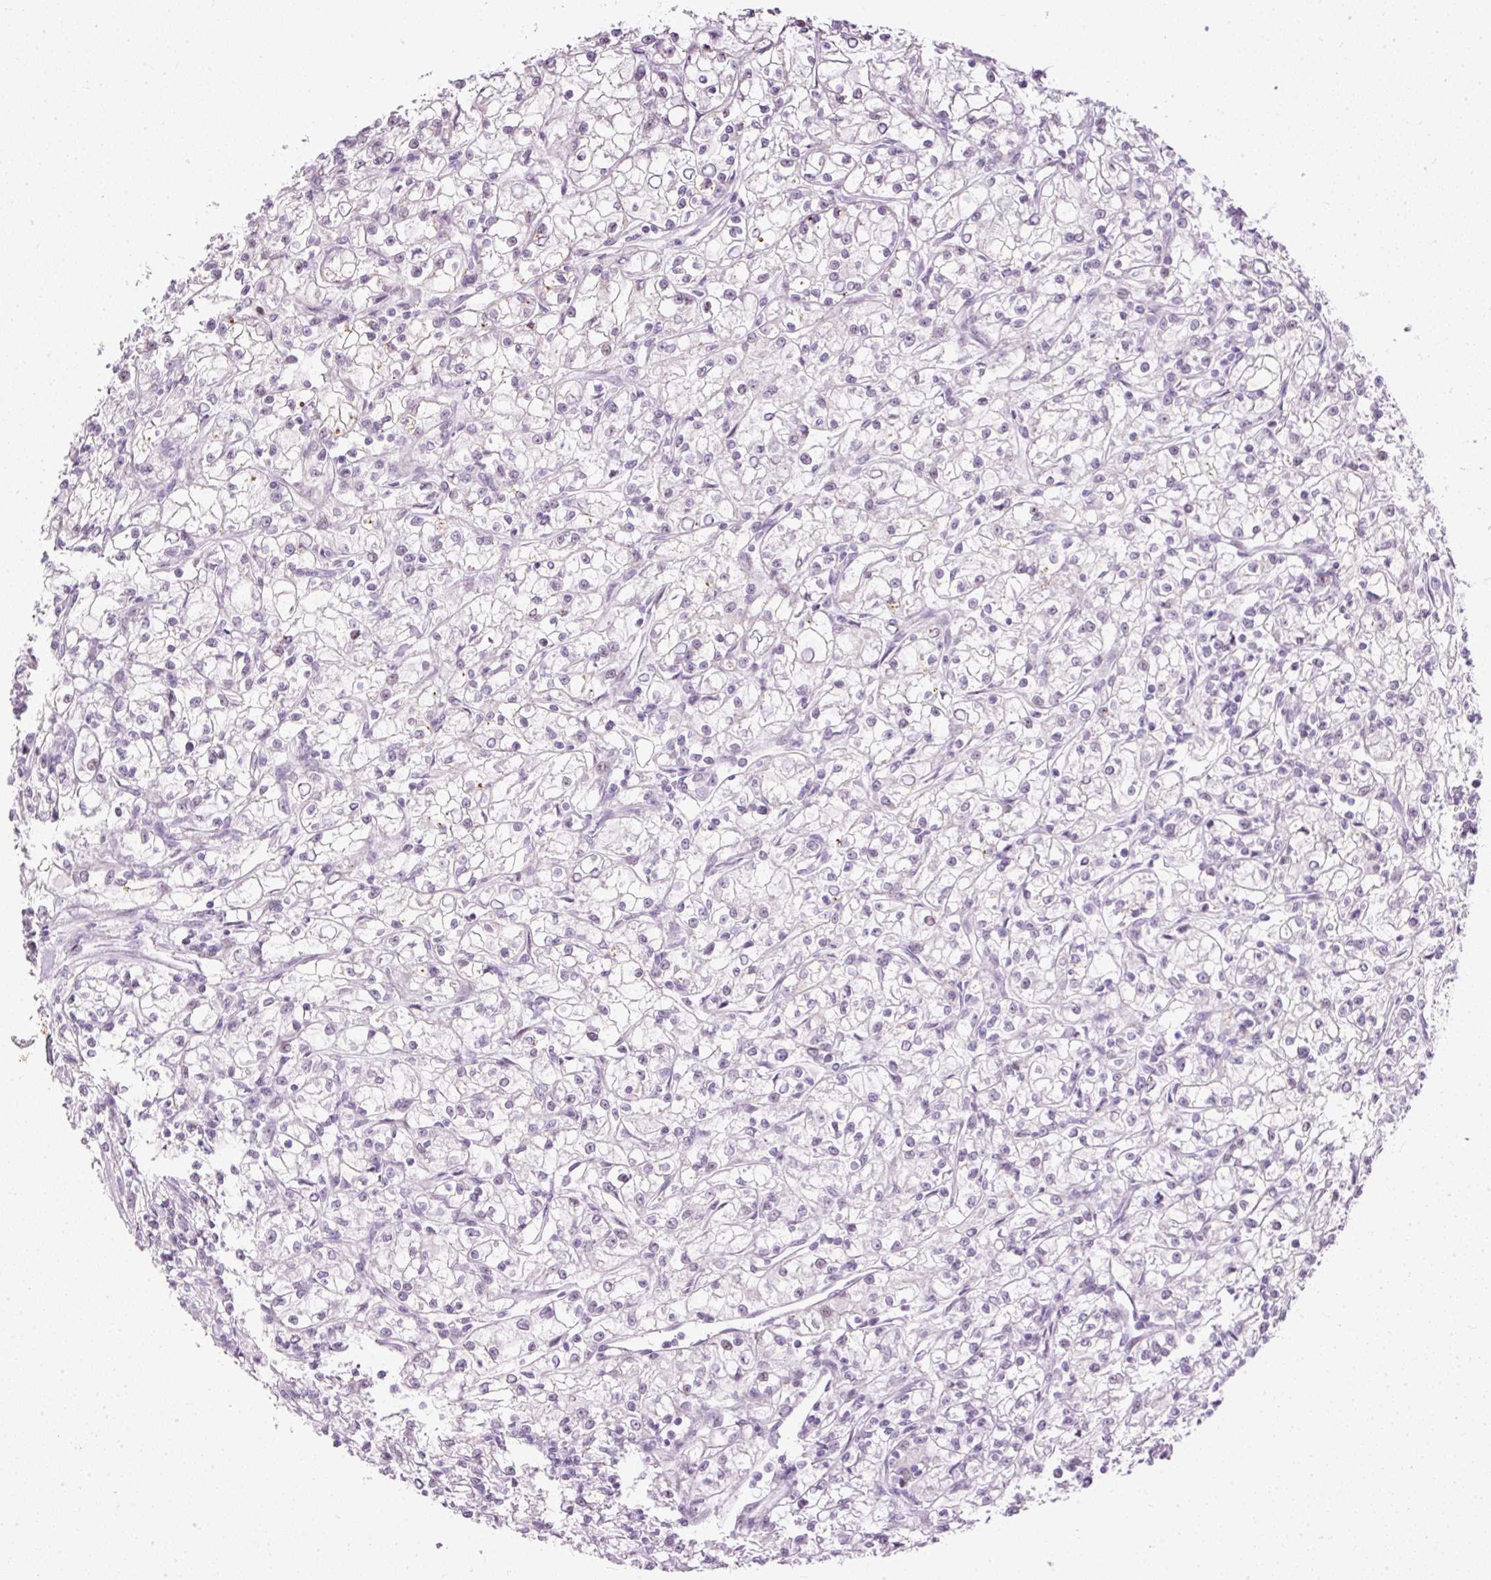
{"staining": {"intensity": "weak", "quantity": "<25%", "location": "nuclear"}, "tissue": "renal cancer", "cell_type": "Tumor cells", "image_type": "cancer", "snomed": [{"axis": "morphology", "description": "Adenocarcinoma, NOS"}, {"axis": "topography", "description": "Kidney"}], "caption": "Immunohistochemistry histopathology image of neoplastic tissue: human renal adenocarcinoma stained with DAB (3,3'-diaminobenzidine) reveals no significant protein expression in tumor cells. (DAB immunohistochemistry, high magnification).", "gene": "PDE6B", "patient": {"sex": "female", "age": 59}}